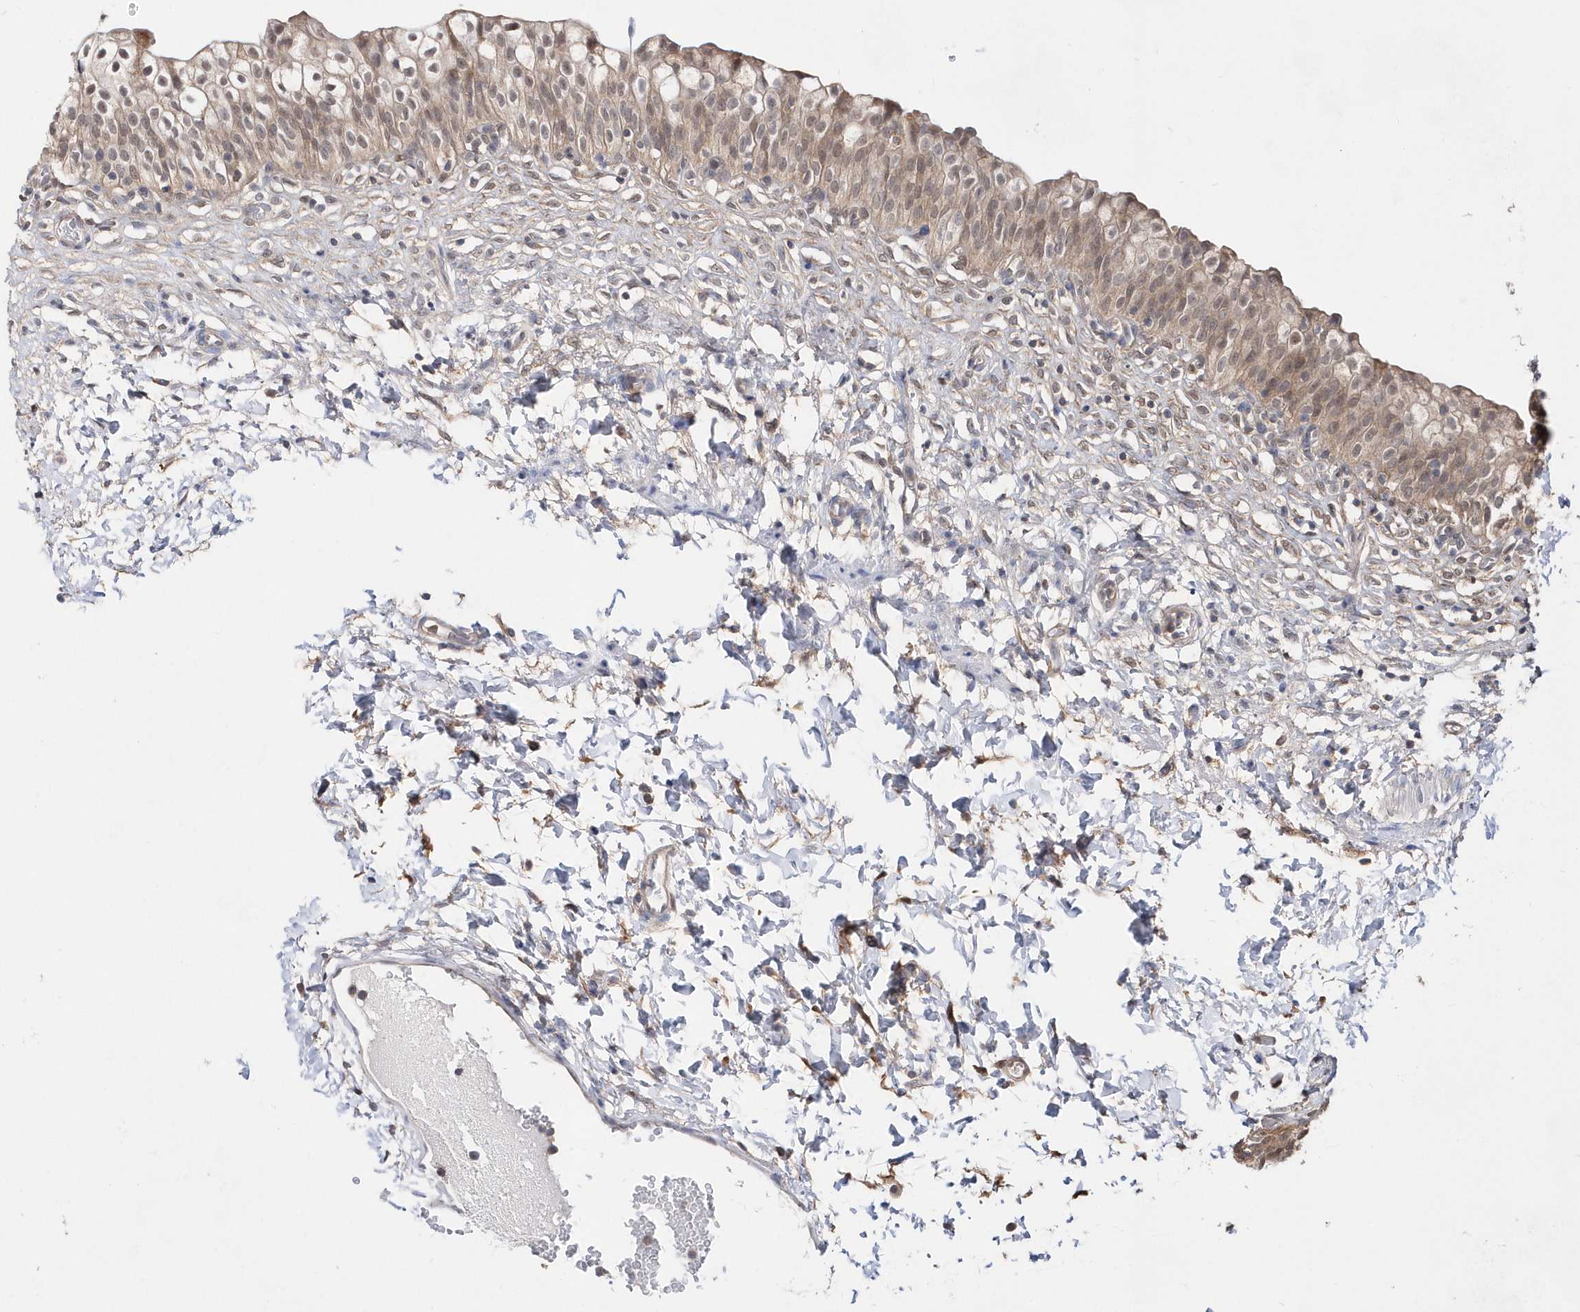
{"staining": {"intensity": "weak", "quantity": ">75%", "location": "cytoplasmic/membranous,nuclear"}, "tissue": "urinary bladder", "cell_type": "Urothelial cells", "image_type": "normal", "snomed": [{"axis": "morphology", "description": "Normal tissue, NOS"}, {"axis": "topography", "description": "Urinary bladder"}], "caption": "Brown immunohistochemical staining in normal human urinary bladder exhibits weak cytoplasmic/membranous,nuclear expression in approximately >75% of urothelial cells.", "gene": "BDH2", "patient": {"sex": "male", "age": 55}}